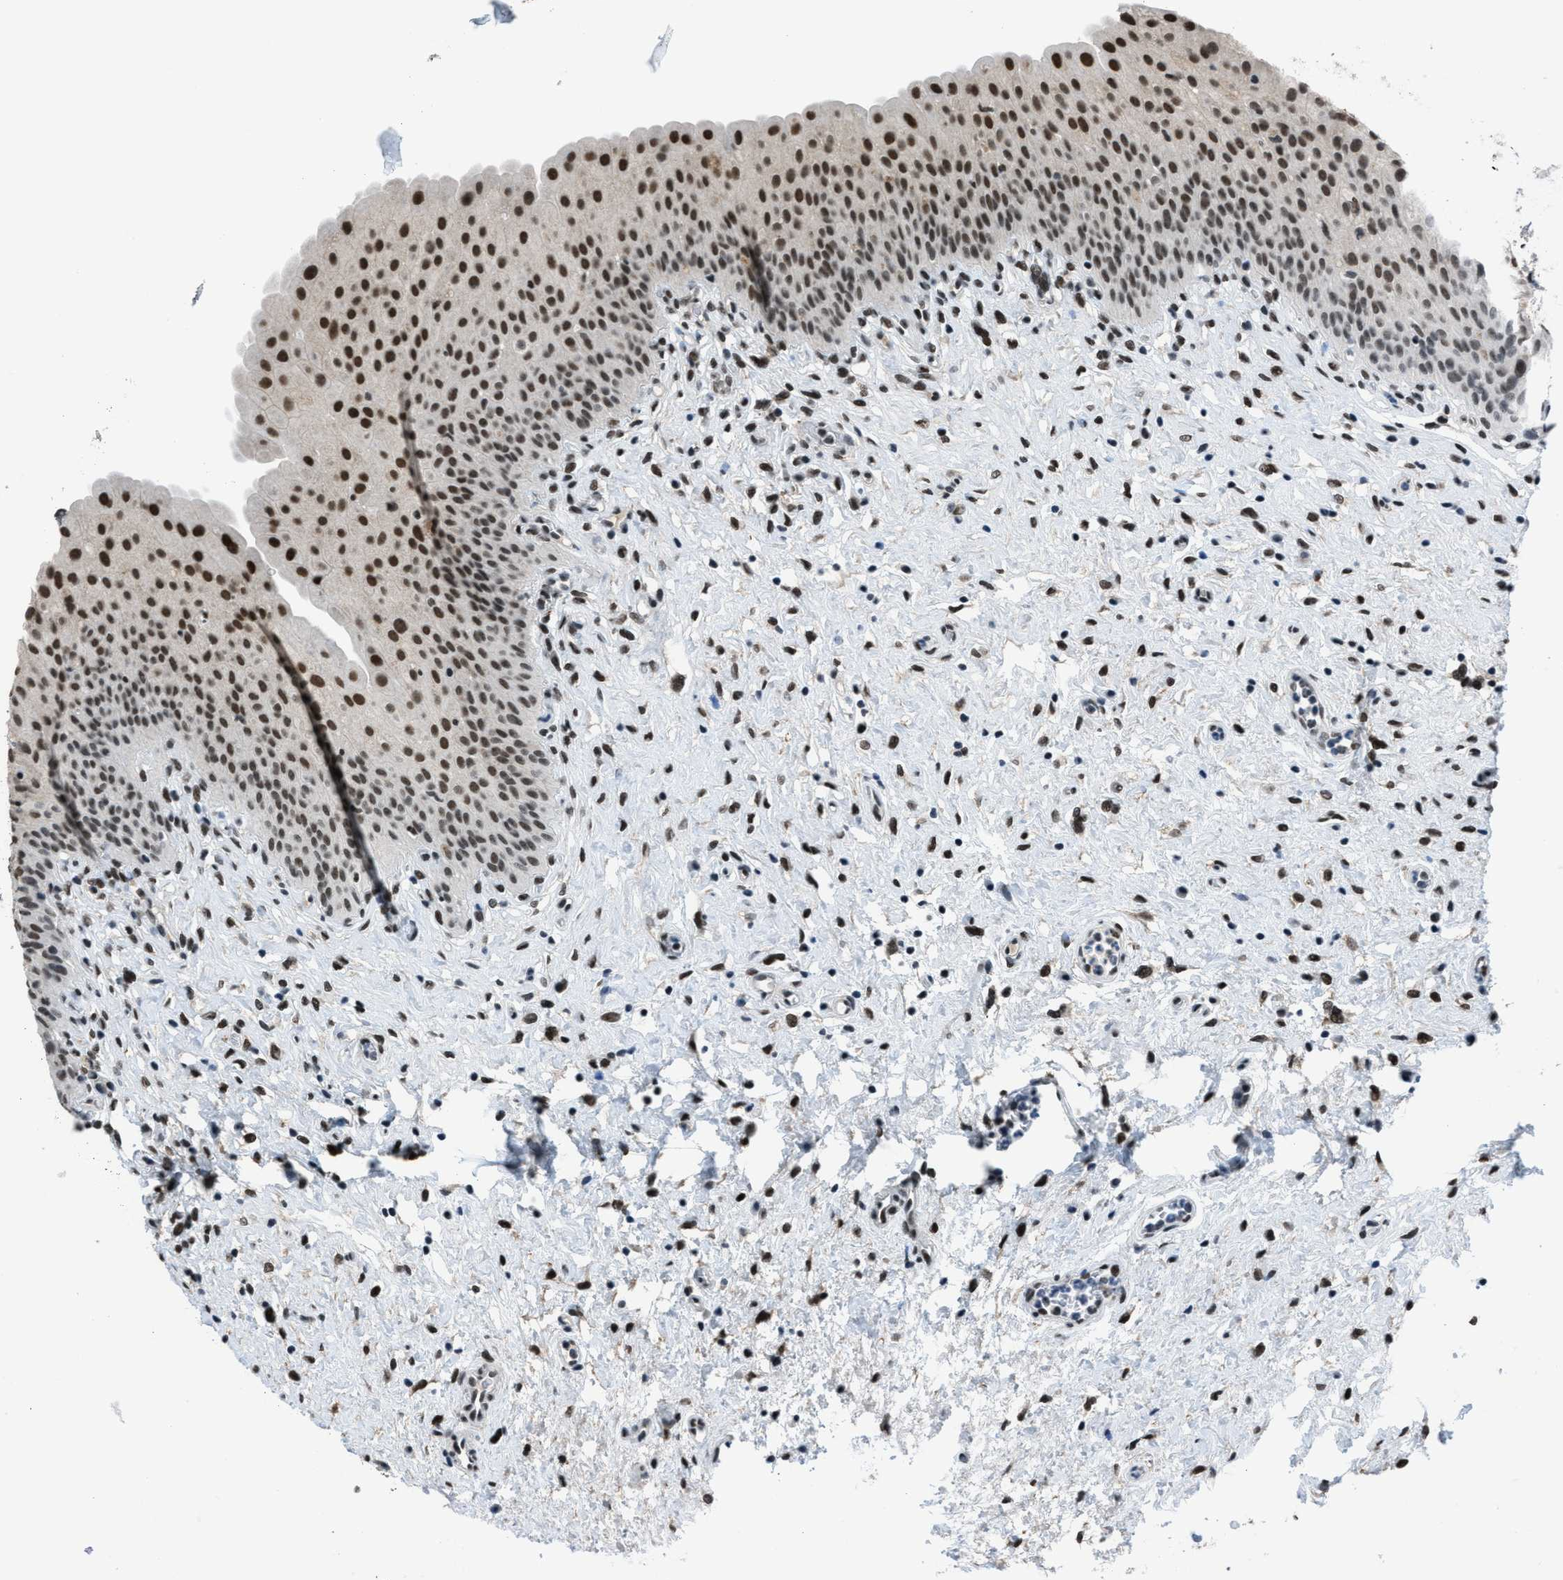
{"staining": {"intensity": "strong", "quantity": ">75%", "location": "nuclear"}, "tissue": "urinary bladder", "cell_type": "Urothelial cells", "image_type": "normal", "snomed": [{"axis": "morphology", "description": "Normal tissue, NOS"}, {"axis": "topography", "description": "Urinary bladder"}], "caption": "Immunohistochemical staining of benign urinary bladder demonstrates >75% levels of strong nuclear protein positivity in about >75% of urothelial cells.", "gene": "GATAD2B", "patient": {"sex": "male", "age": 46}}